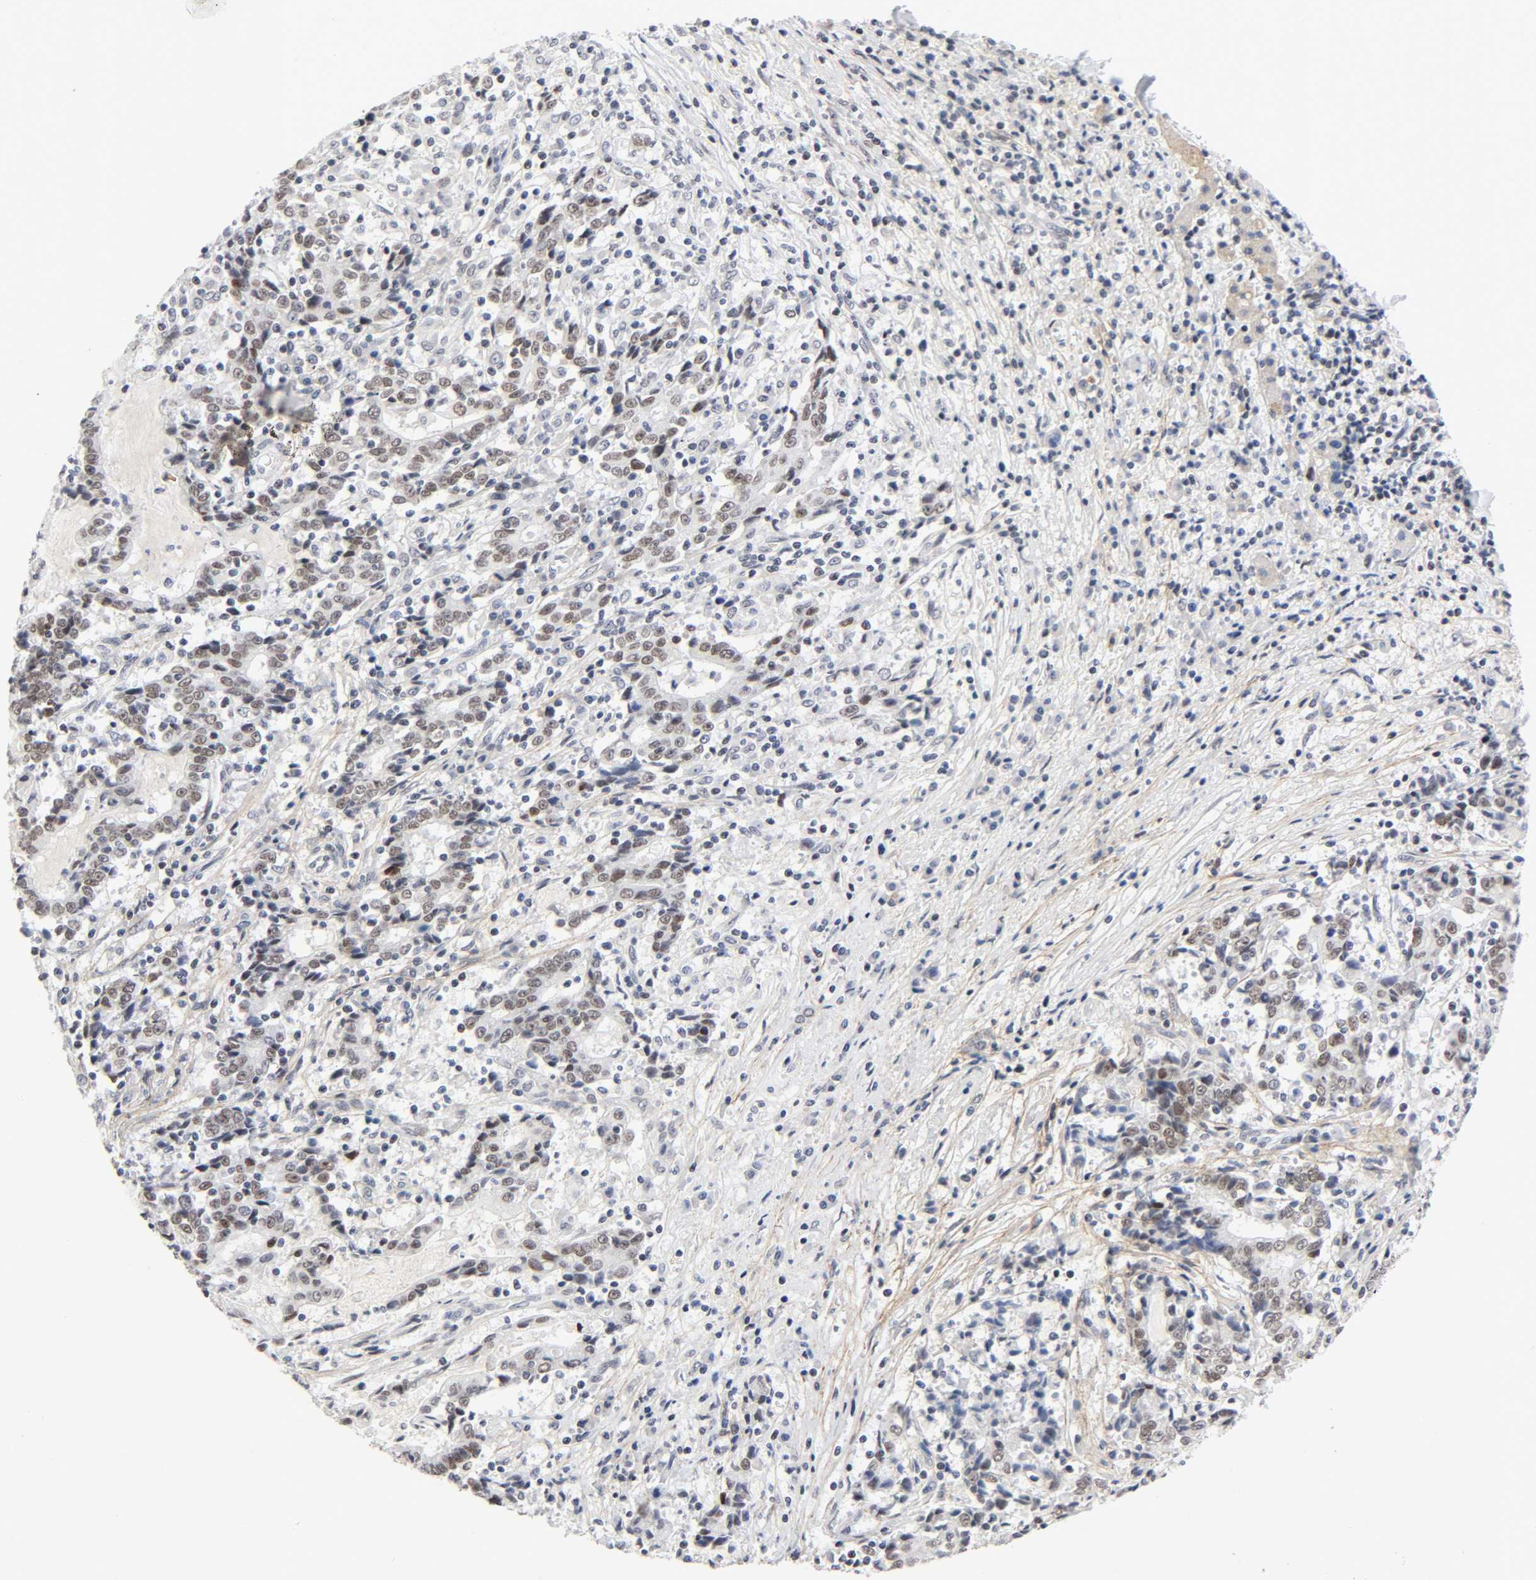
{"staining": {"intensity": "weak", "quantity": "25%-75%", "location": "nuclear"}, "tissue": "liver cancer", "cell_type": "Tumor cells", "image_type": "cancer", "snomed": [{"axis": "morphology", "description": "Cholangiocarcinoma"}, {"axis": "topography", "description": "Liver"}], "caption": "Human liver cancer stained for a protein (brown) shows weak nuclear positive positivity in about 25%-75% of tumor cells.", "gene": "DIDO1", "patient": {"sex": "male", "age": 57}}